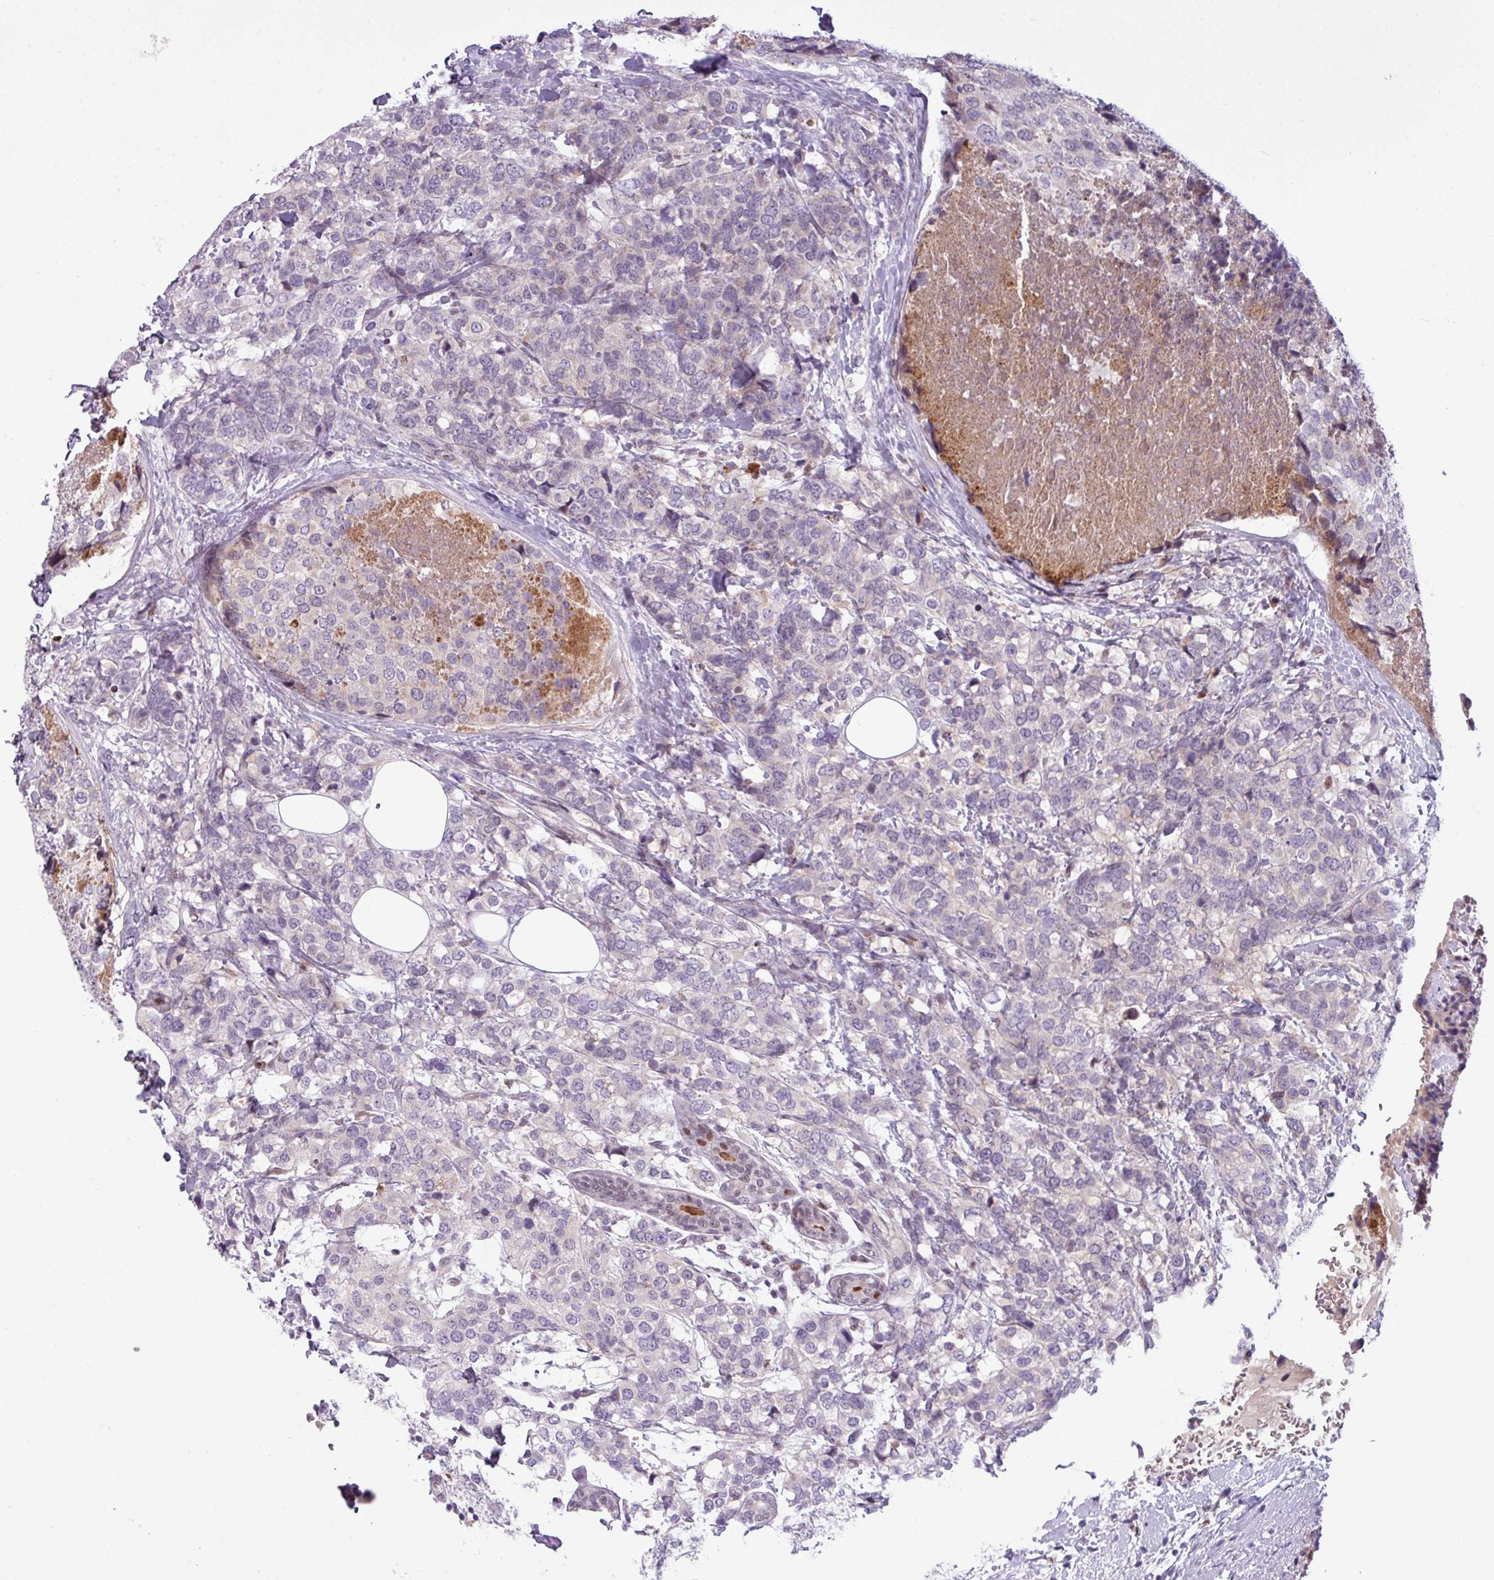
{"staining": {"intensity": "negative", "quantity": "none", "location": "none"}, "tissue": "breast cancer", "cell_type": "Tumor cells", "image_type": "cancer", "snomed": [{"axis": "morphology", "description": "Lobular carcinoma"}, {"axis": "topography", "description": "Breast"}], "caption": "High magnification brightfield microscopy of breast lobular carcinoma stained with DAB (3,3'-diaminobenzidine) (brown) and counterstained with hematoxylin (blue): tumor cells show no significant positivity. (DAB immunohistochemistry, high magnification).", "gene": "SLC66A2", "patient": {"sex": "female", "age": 59}}